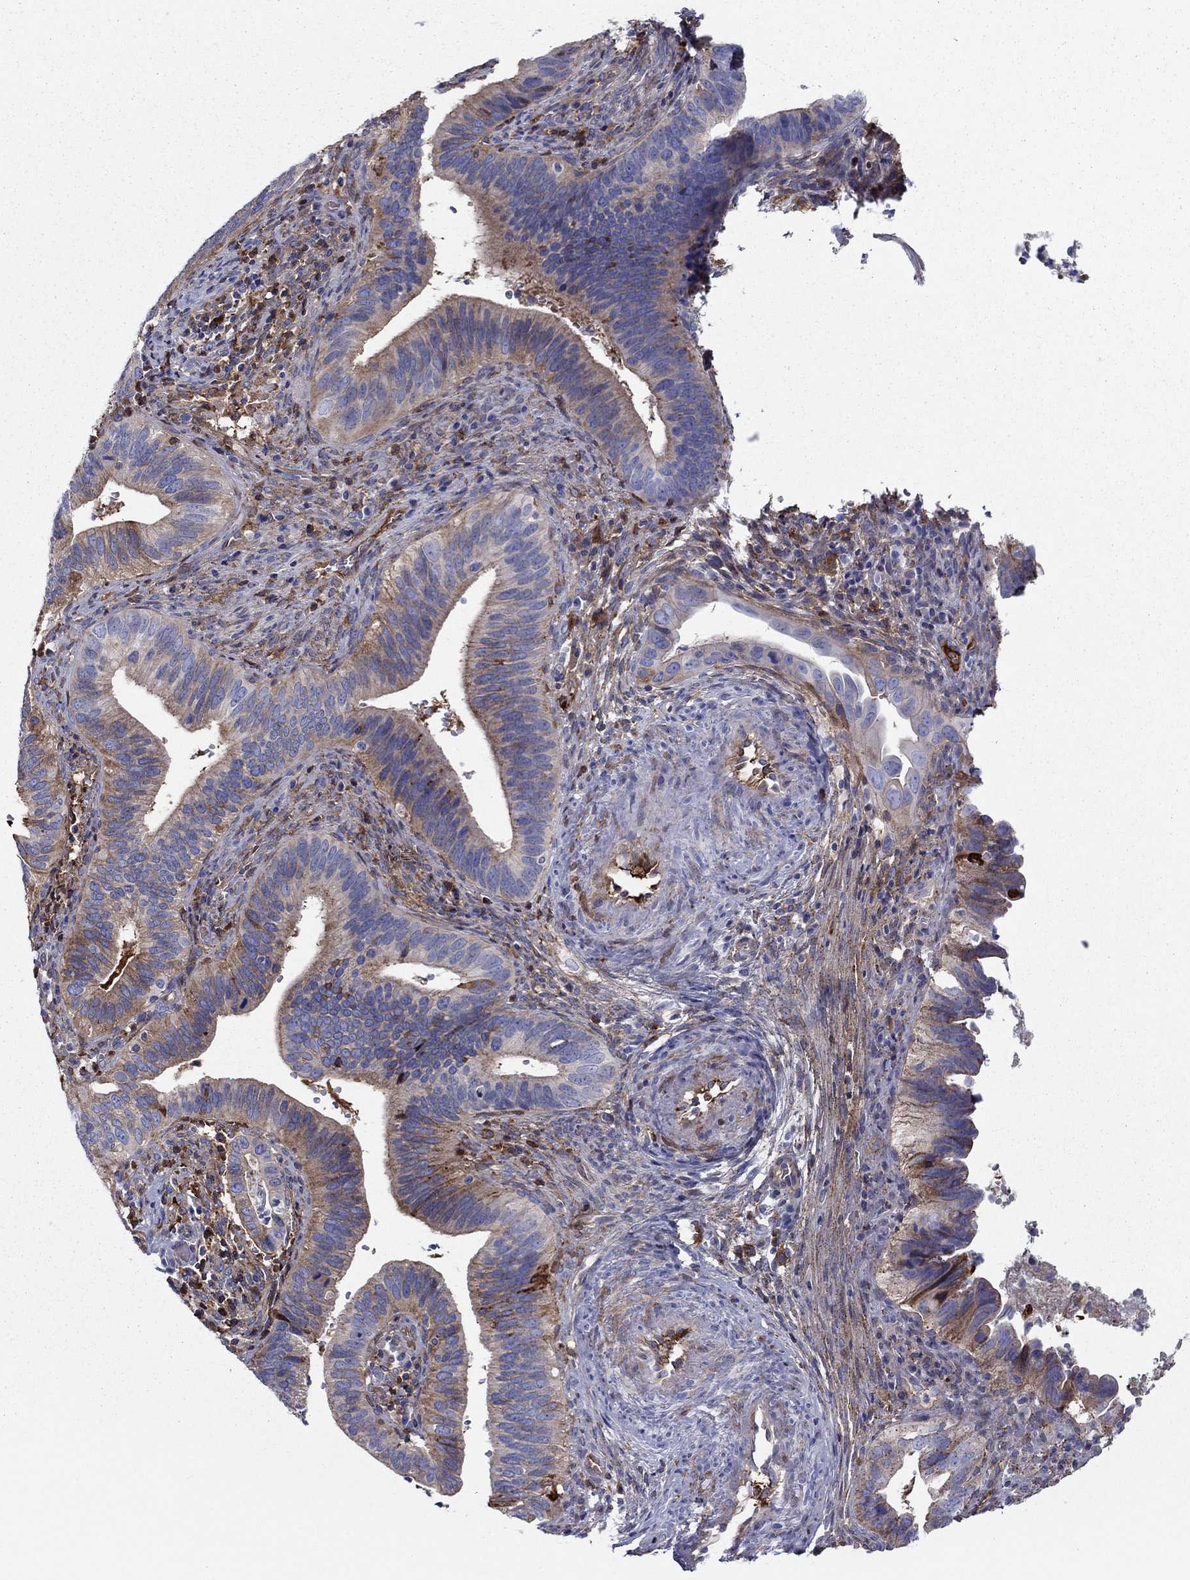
{"staining": {"intensity": "moderate", "quantity": "25%-75%", "location": "cytoplasmic/membranous"}, "tissue": "cervical cancer", "cell_type": "Tumor cells", "image_type": "cancer", "snomed": [{"axis": "morphology", "description": "Adenocarcinoma, NOS"}, {"axis": "topography", "description": "Cervix"}], "caption": "Approximately 25%-75% of tumor cells in cervical cancer exhibit moderate cytoplasmic/membranous protein expression as visualized by brown immunohistochemical staining.", "gene": "HPX", "patient": {"sex": "female", "age": 42}}